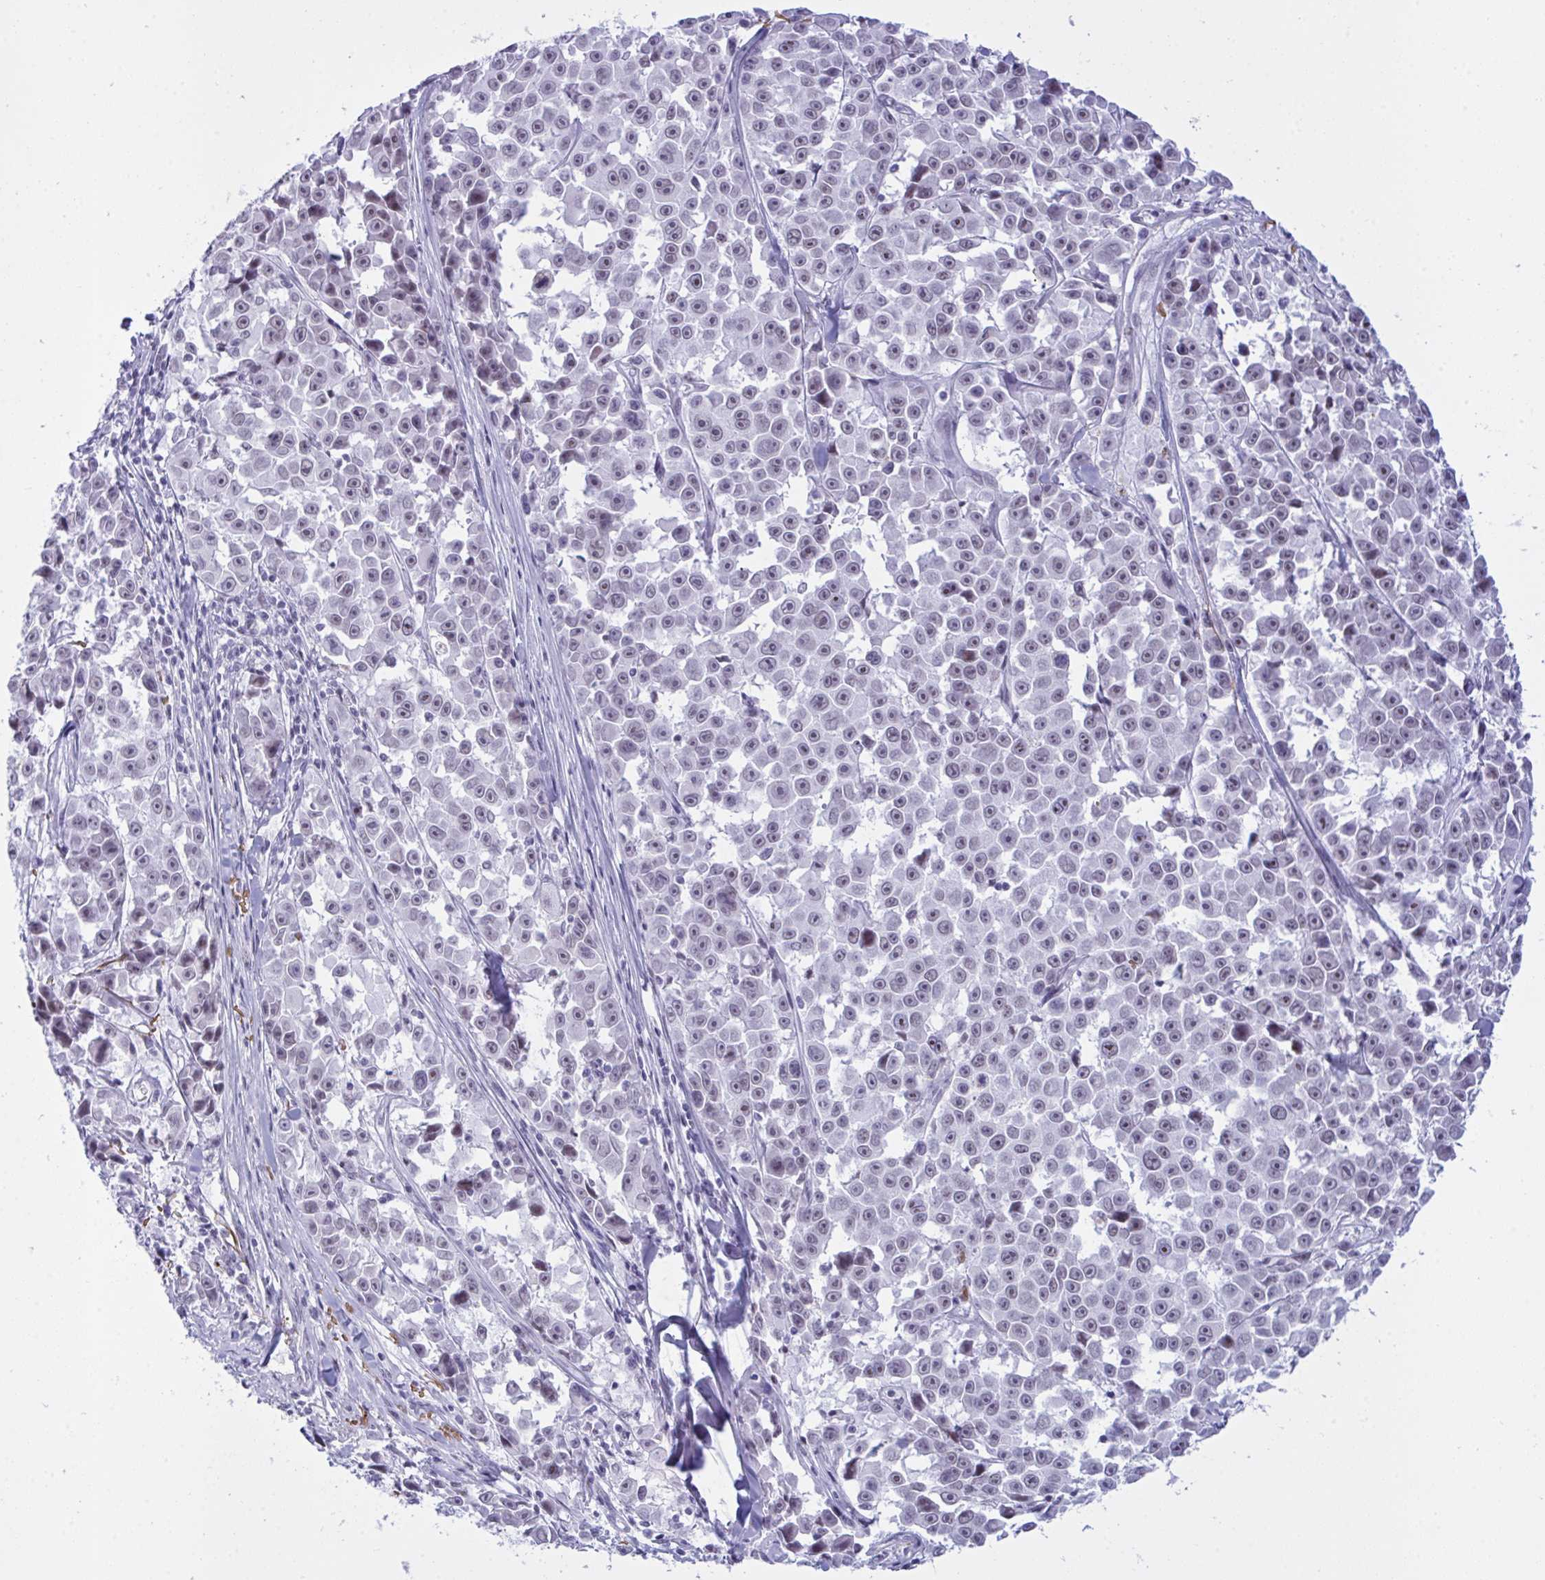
{"staining": {"intensity": "negative", "quantity": "none", "location": "none"}, "tissue": "melanoma", "cell_type": "Tumor cells", "image_type": "cancer", "snomed": [{"axis": "morphology", "description": "Malignant melanoma, NOS"}, {"axis": "topography", "description": "Skin"}], "caption": "The immunohistochemistry histopathology image has no significant staining in tumor cells of malignant melanoma tissue.", "gene": "ELN", "patient": {"sex": "female", "age": 66}}